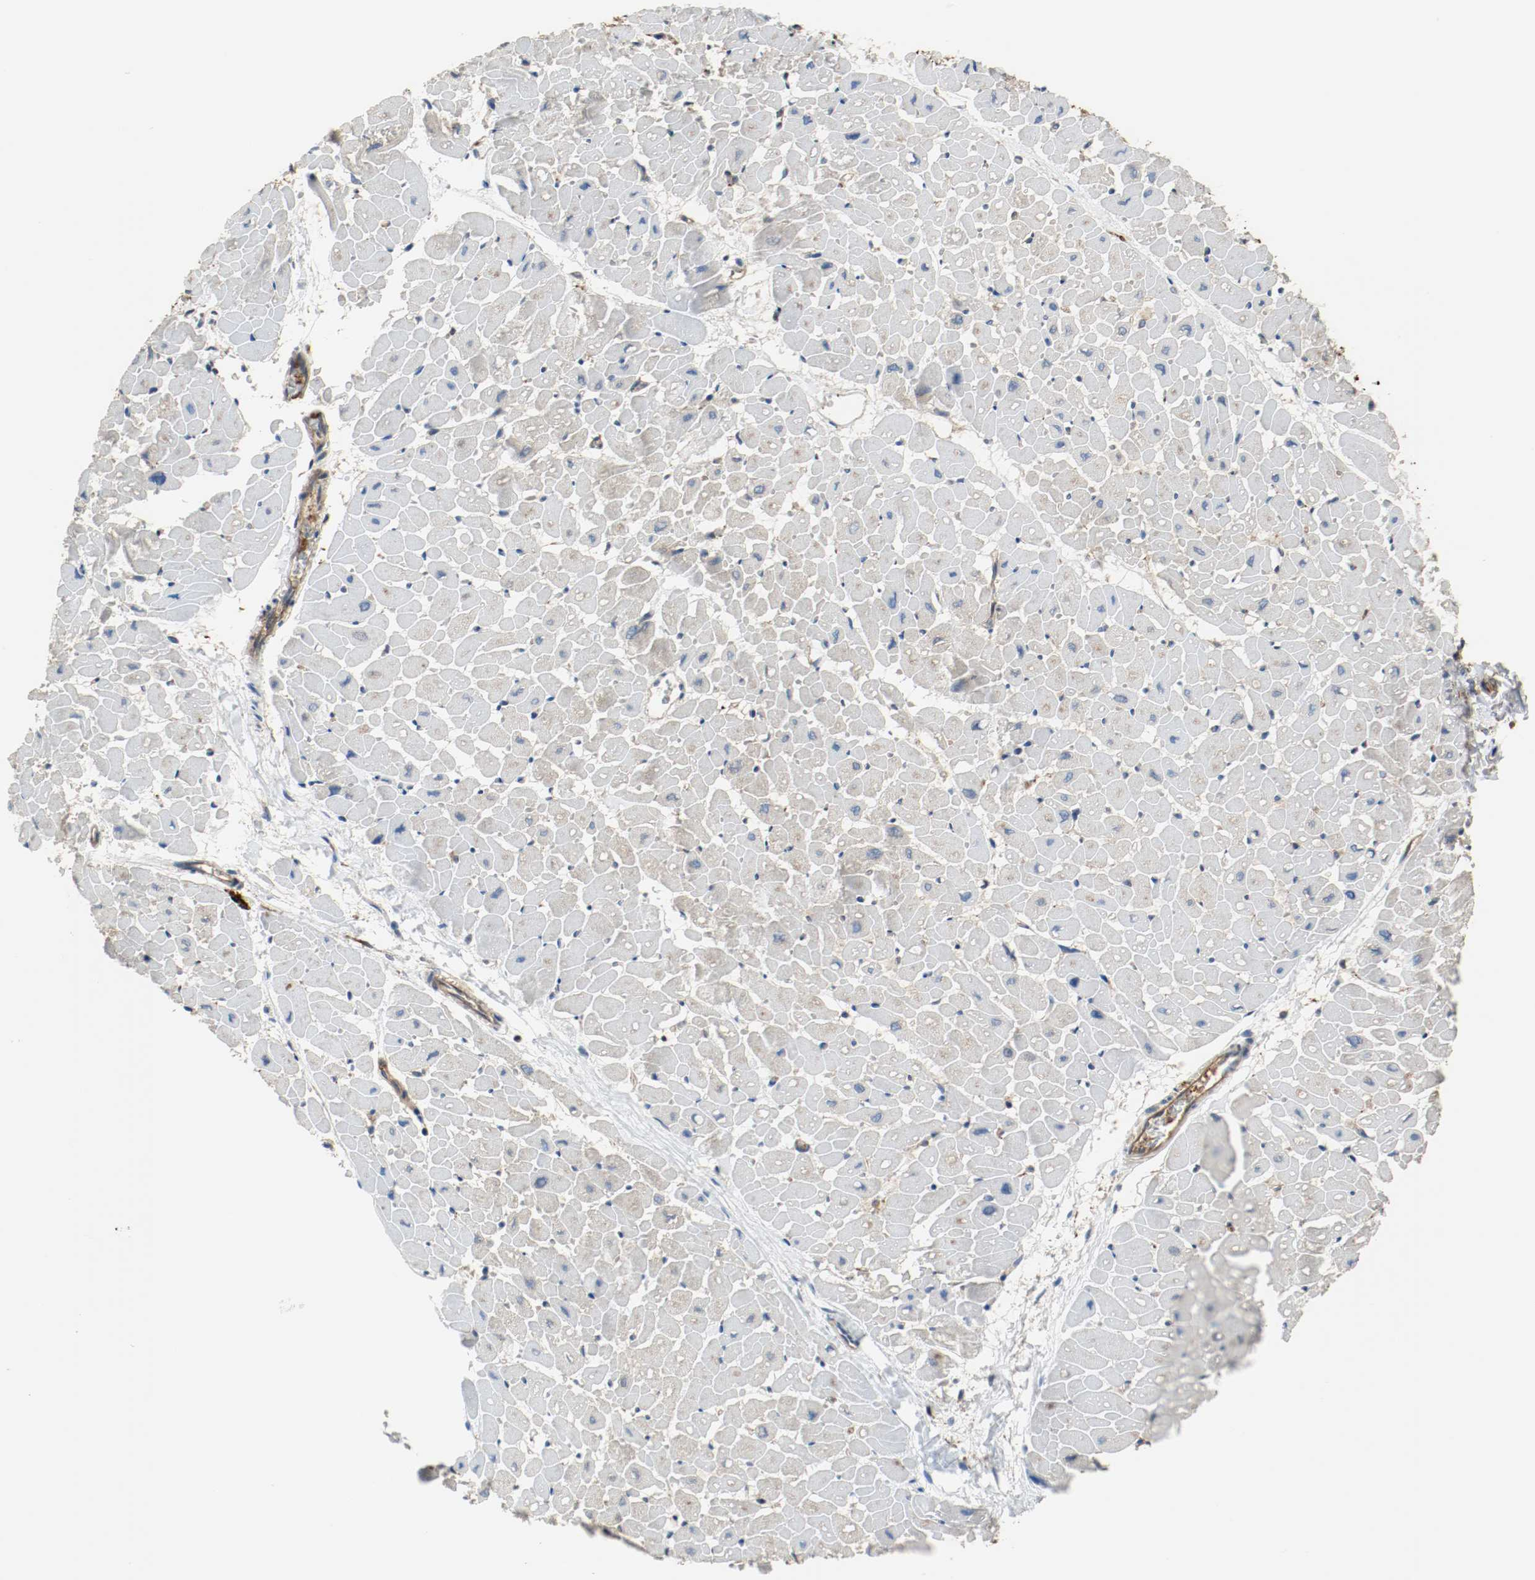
{"staining": {"intensity": "negative", "quantity": "none", "location": "none"}, "tissue": "heart muscle", "cell_type": "Cardiomyocytes", "image_type": "normal", "snomed": [{"axis": "morphology", "description": "Normal tissue, NOS"}, {"axis": "topography", "description": "Heart"}], "caption": "DAB immunohistochemical staining of normal human heart muscle shows no significant staining in cardiomyocytes. (DAB (3,3'-diaminobenzidine) immunohistochemistry, high magnification).", "gene": "TUBA3D", "patient": {"sex": "male", "age": 45}}